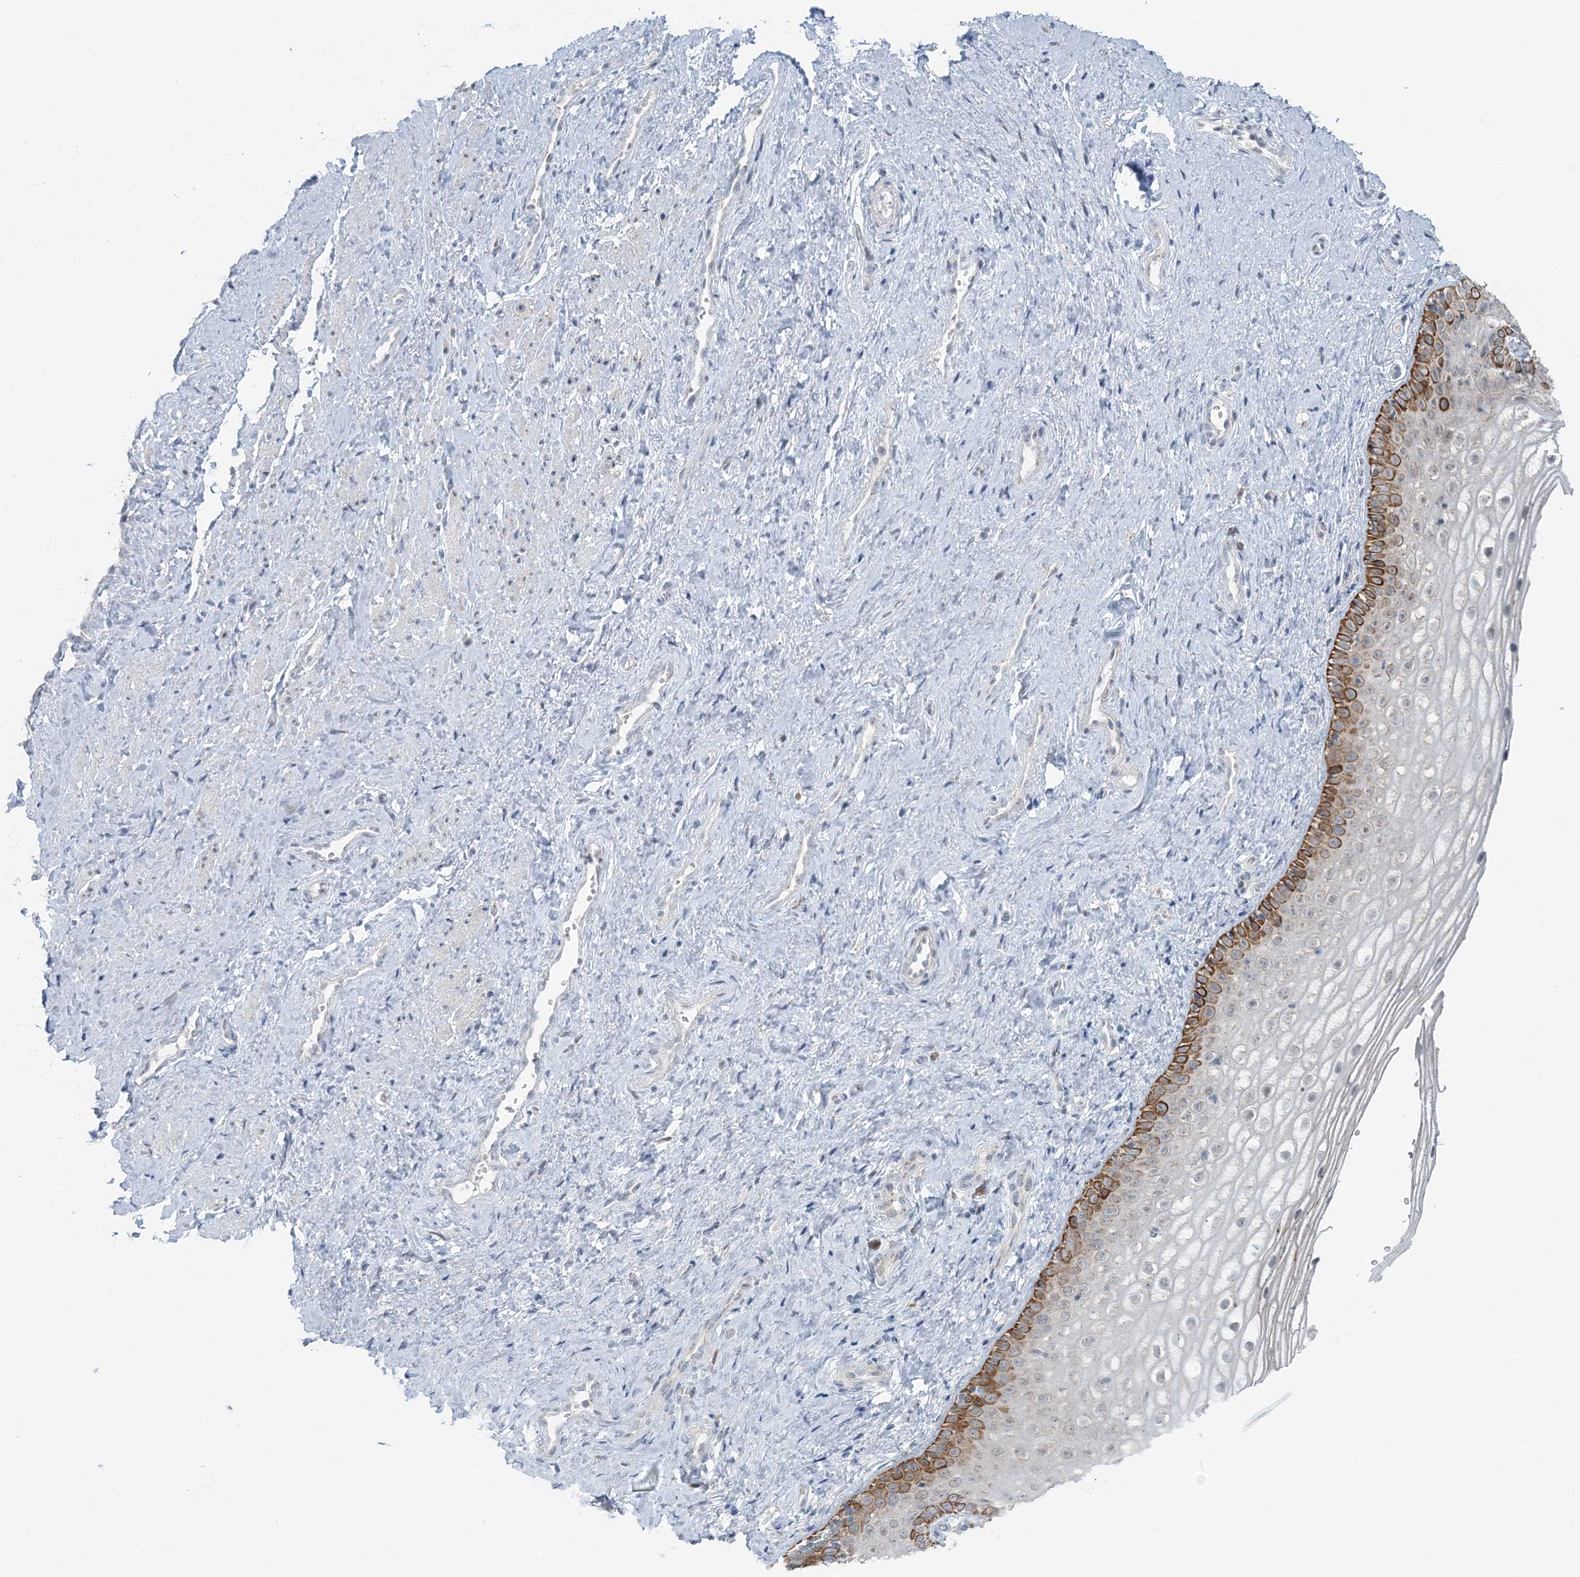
{"staining": {"intensity": "moderate", "quantity": ">75%", "location": "cytoplasmic/membranous"}, "tissue": "vagina", "cell_type": "Squamous epithelial cells", "image_type": "normal", "snomed": [{"axis": "morphology", "description": "Normal tissue, NOS"}, {"axis": "topography", "description": "Vagina"}], "caption": "Approximately >75% of squamous epithelial cells in unremarkable human vagina display moderate cytoplasmic/membranous protein expression as visualized by brown immunohistochemical staining.", "gene": "RNF150", "patient": {"sex": "female", "age": 46}}